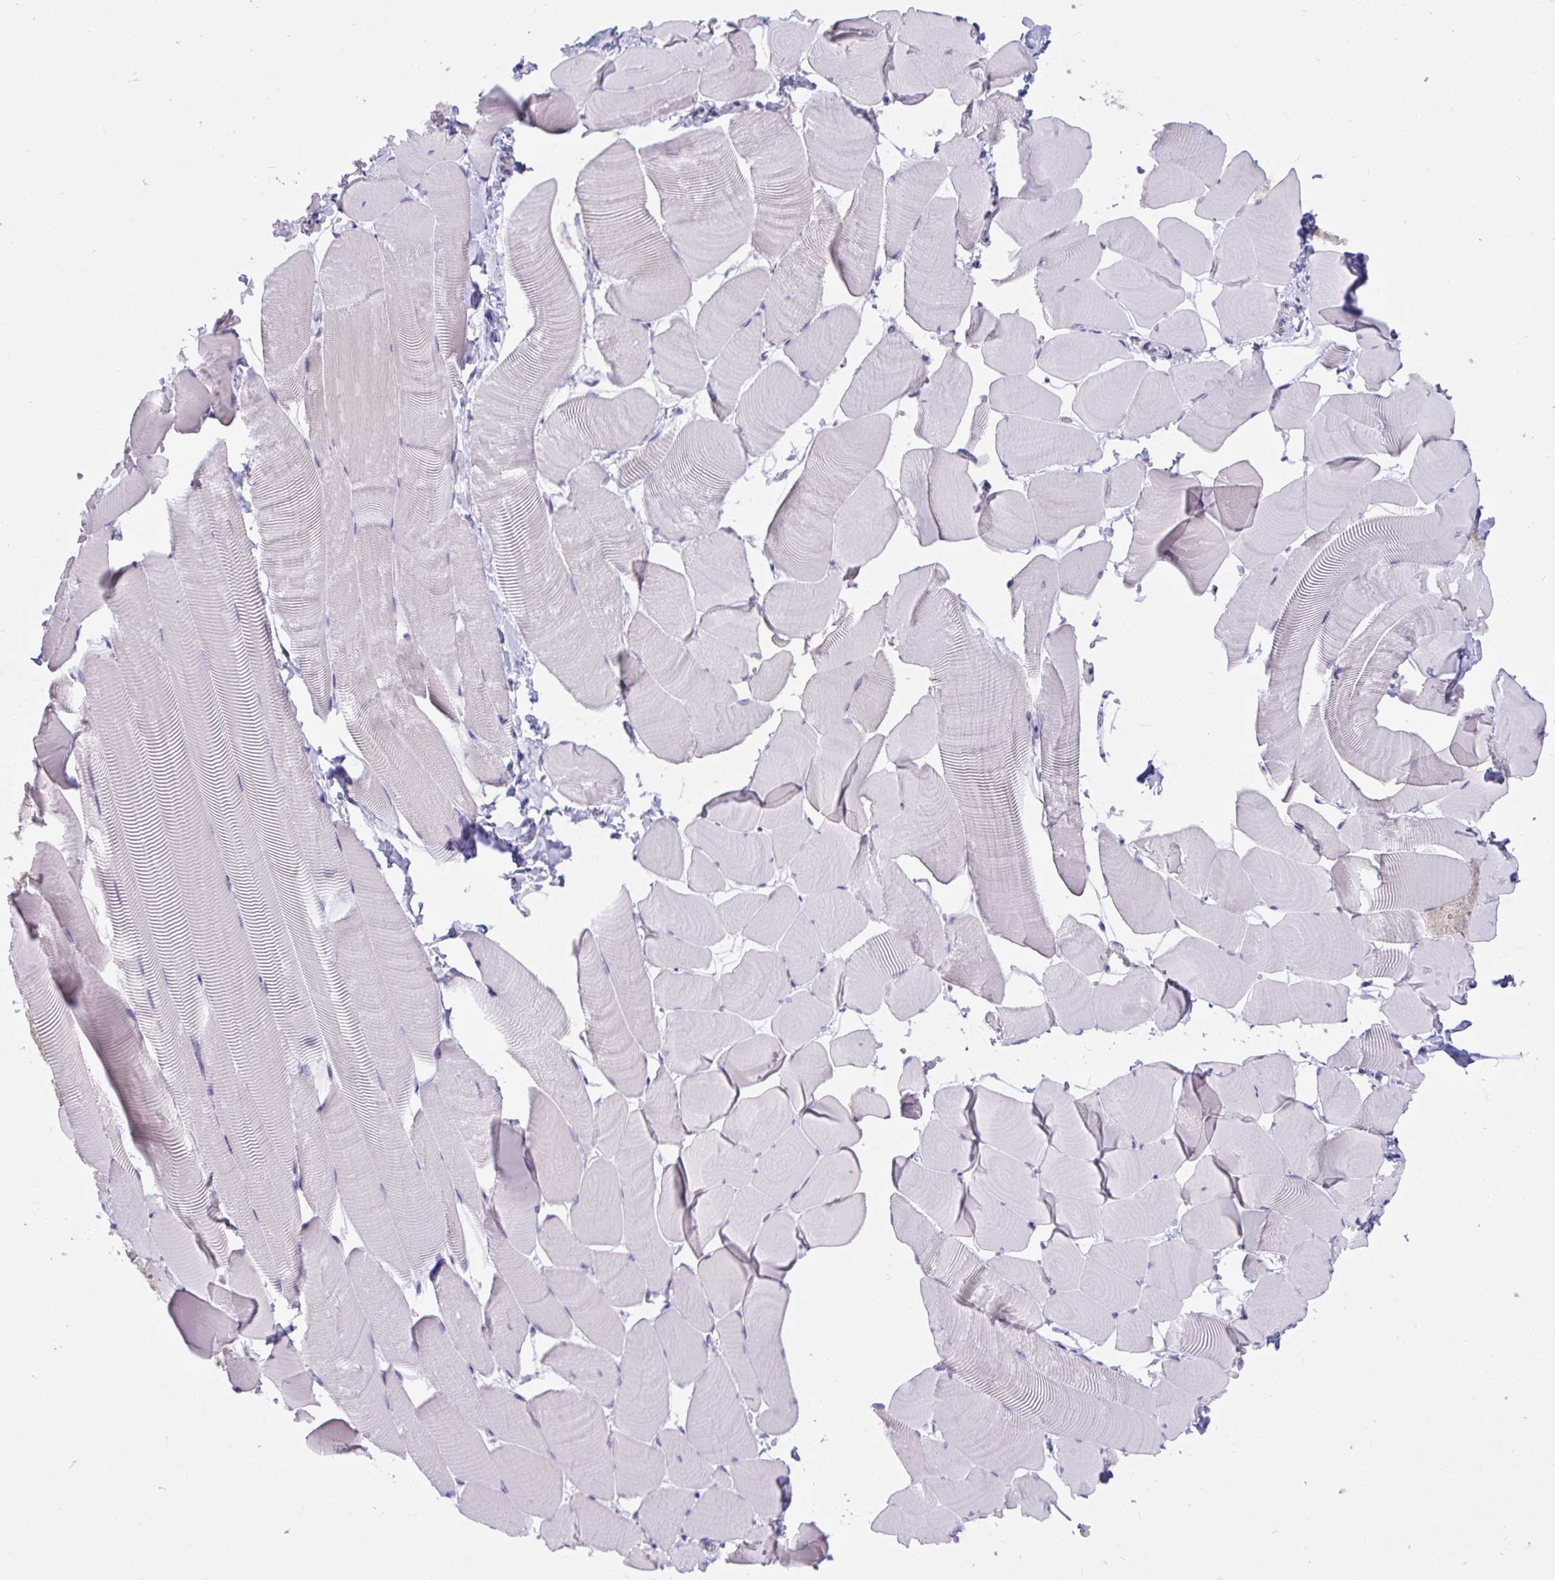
{"staining": {"intensity": "negative", "quantity": "none", "location": "none"}, "tissue": "skeletal muscle", "cell_type": "Myocytes", "image_type": "normal", "snomed": [{"axis": "morphology", "description": "Normal tissue, NOS"}, {"axis": "topography", "description": "Skeletal muscle"}], "caption": "Immunohistochemistry image of normal human skeletal muscle stained for a protein (brown), which exhibits no positivity in myocytes. Brightfield microscopy of immunohistochemistry (IHC) stained with DAB (3,3'-diaminobenzidine) (brown) and hematoxylin (blue), captured at high magnification.", "gene": "SEMA6B", "patient": {"sex": "male", "age": 25}}